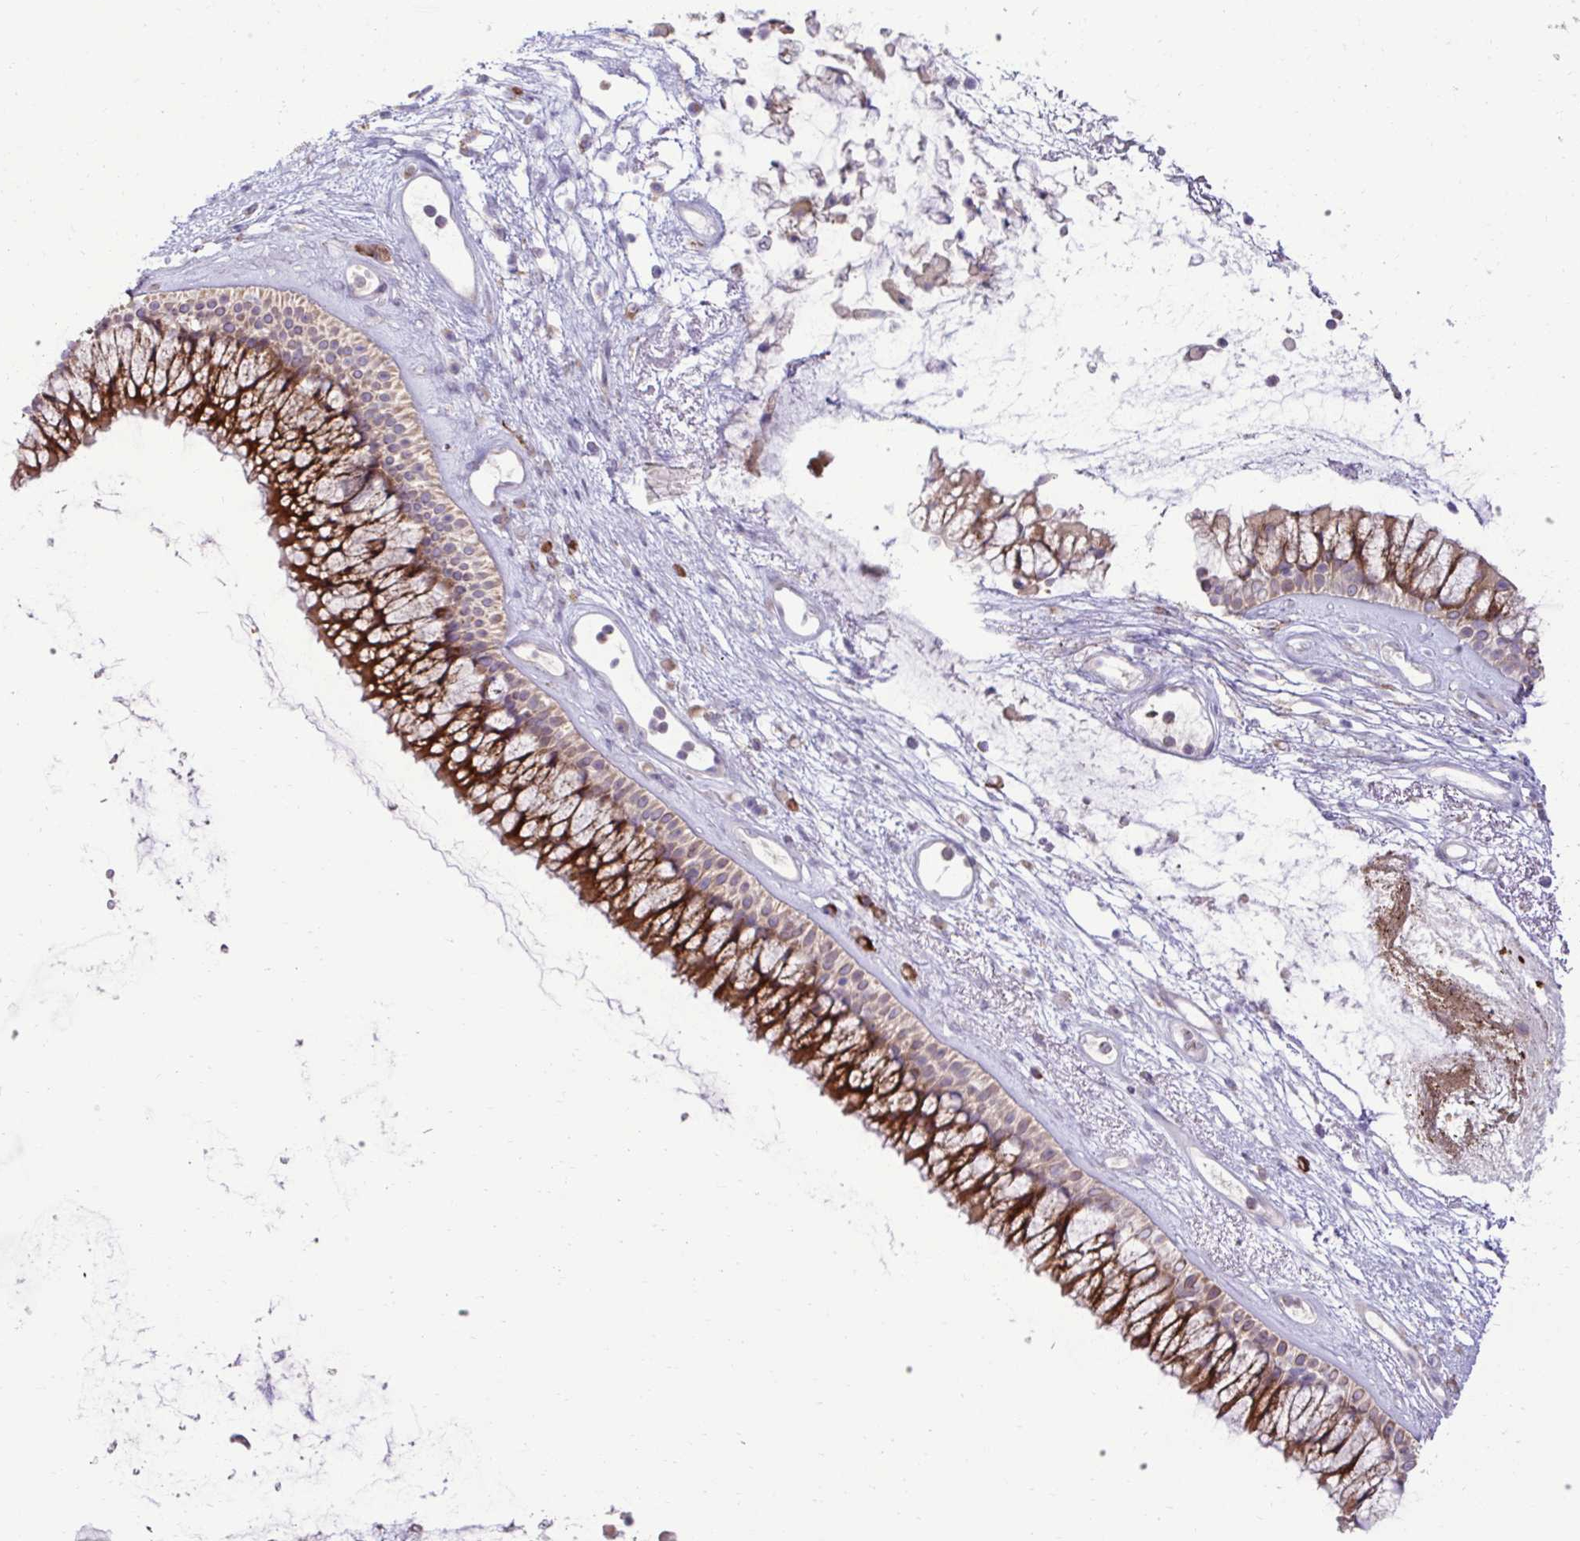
{"staining": {"intensity": "strong", "quantity": "25%-75%", "location": "cytoplasmic/membranous"}, "tissue": "nasopharynx", "cell_type": "Respiratory epithelial cells", "image_type": "normal", "snomed": [{"axis": "morphology", "description": "Normal tissue, NOS"}, {"axis": "topography", "description": "Nasopharynx"}], "caption": "Protein expression analysis of normal nasopharynx shows strong cytoplasmic/membranous positivity in about 25%-75% of respiratory epithelial cells. Immunohistochemistry stains the protein of interest in brown and the nuclei are stained blue.", "gene": "LIMS1", "patient": {"sex": "female", "age": 75}}